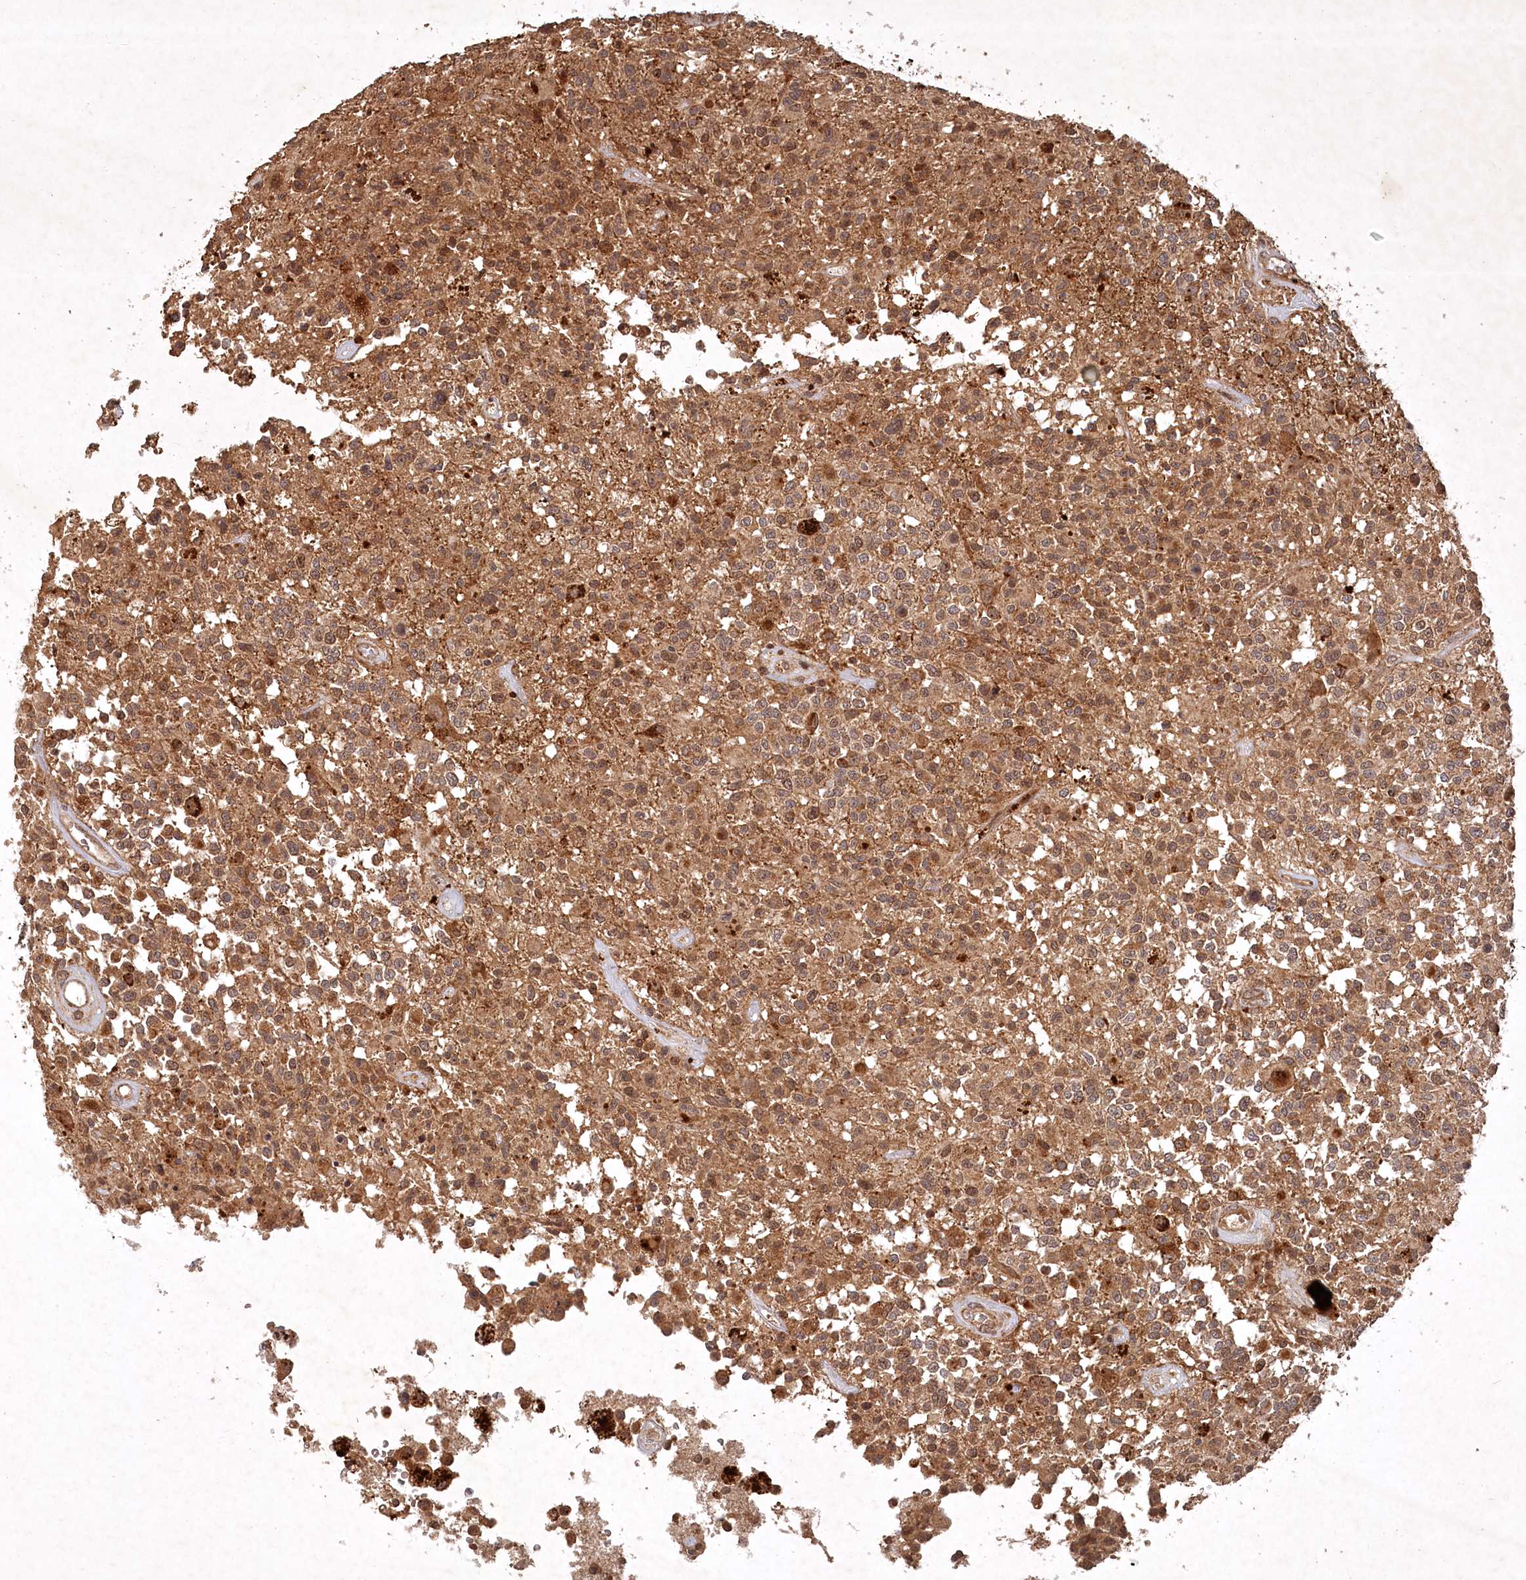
{"staining": {"intensity": "moderate", "quantity": ">75%", "location": "cytoplasmic/membranous"}, "tissue": "glioma", "cell_type": "Tumor cells", "image_type": "cancer", "snomed": [{"axis": "morphology", "description": "Glioma, malignant, High grade"}, {"axis": "morphology", "description": "Glioblastoma, NOS"}, {"axis": "topography", "description": "Brain"}], "caption": "IHC staining of glioblastoma, which reveals medium levels of moderate cytoplasmic/membranous staining in approximately >75% of tumor cells indicating moderate cytoplasmic/membranous protein expression. The staining was performed using DAB (3,3'-diaminobenzidine) (brown) for protein detection and nuclei were counterstained in hematoxylin (blue).", "gene": "UNC93A", "patient": {"sex": "male", "age": 60}}